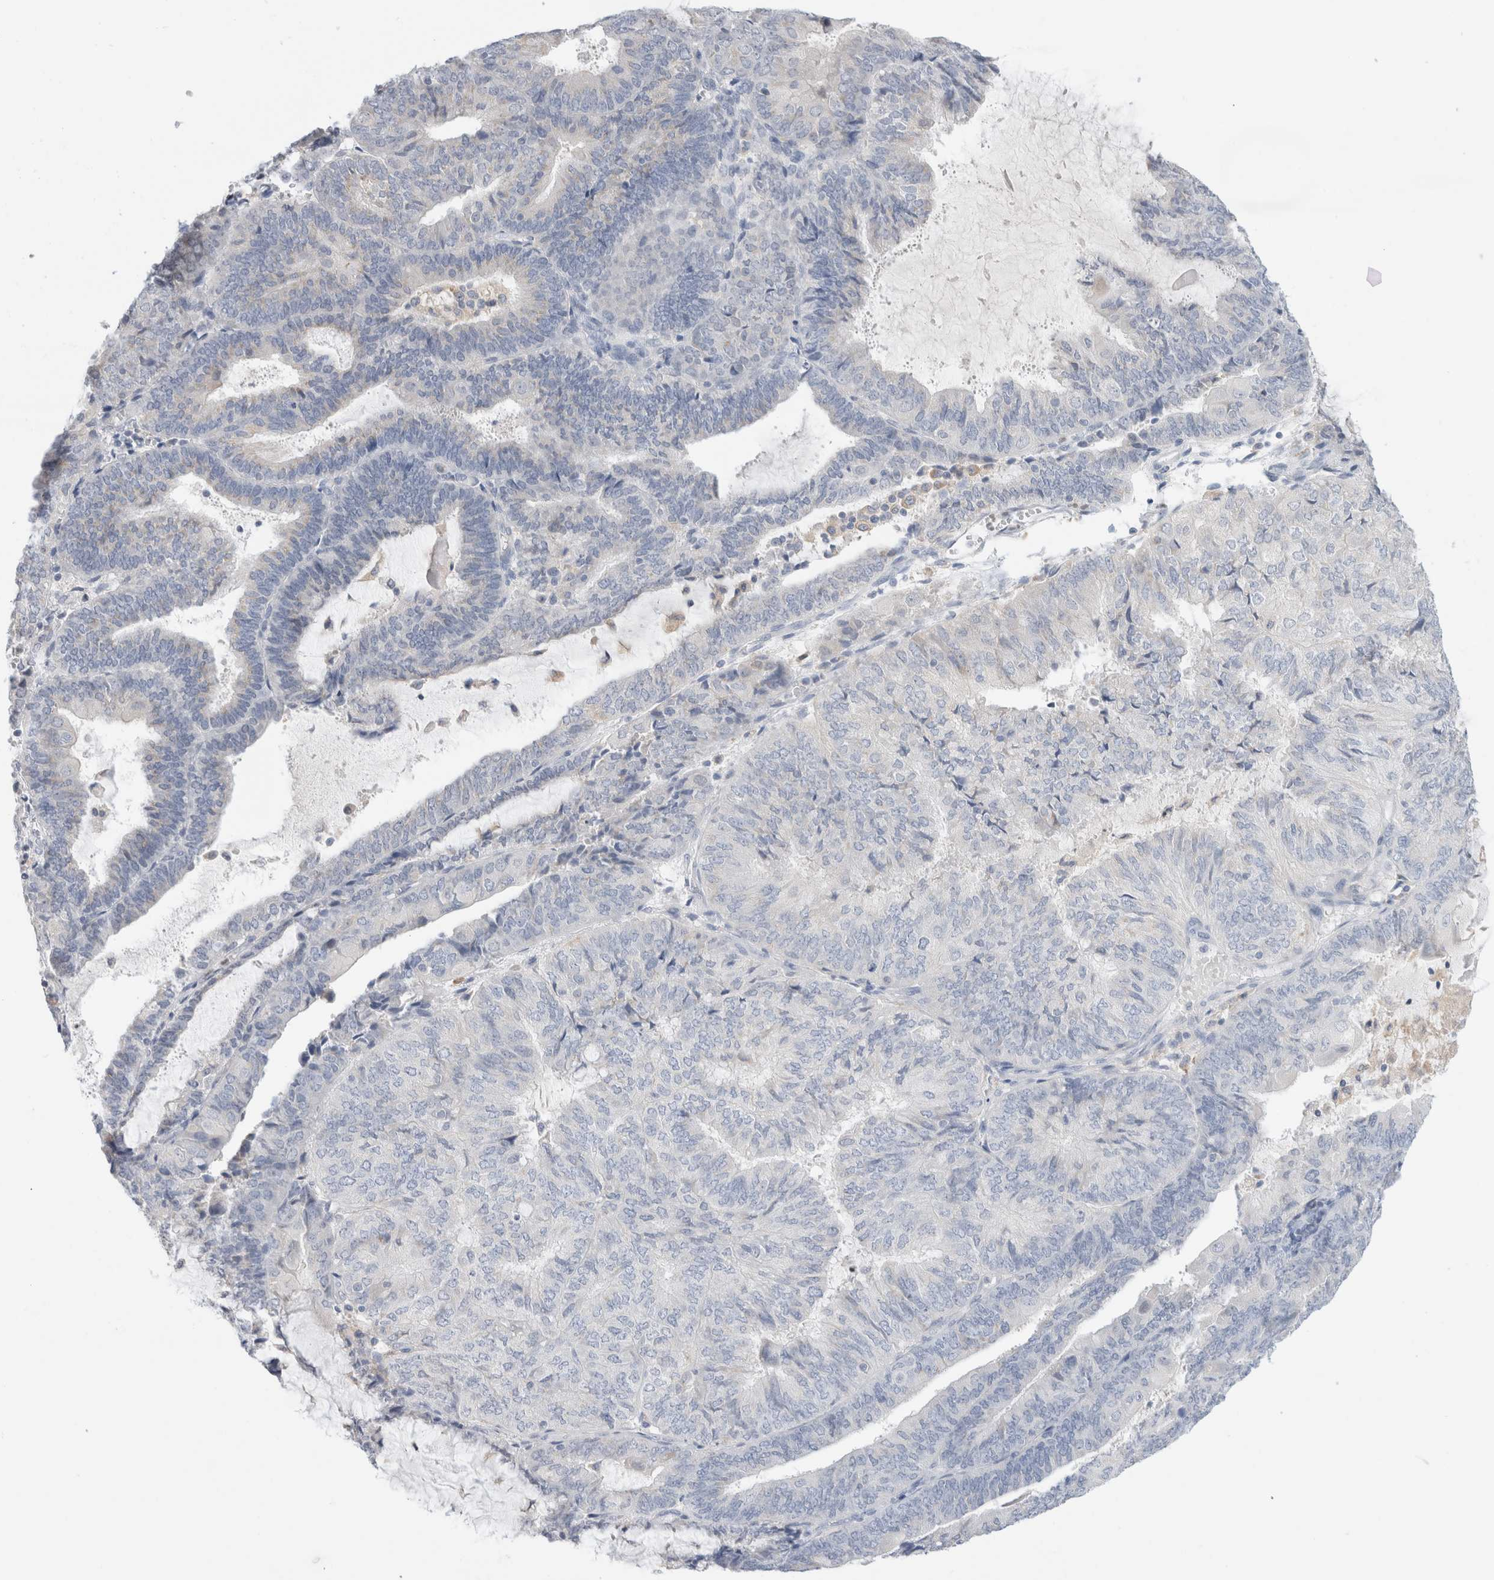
{"staining": {"intensity": "negative", "quantity": "none", "location": "none"}, "tissue": "endometrial cancer", "cell_type": "Tumor cells", "image_type": "cancer", "snomed": [{"axis": "morphology", "description": "Adenocarcinoma, NOS"}, {"axis": "topography", "description": "Endometrium"}], "caption": "A high-resolution photomicrograph shows immunohistochemistry (IHC) staining of endometrial cancer (adenocarcinoma), which exhibits no significant staining in tumor cells.", "gene": "ADAM30", "patient": {"sex": "female", "age": 81}}